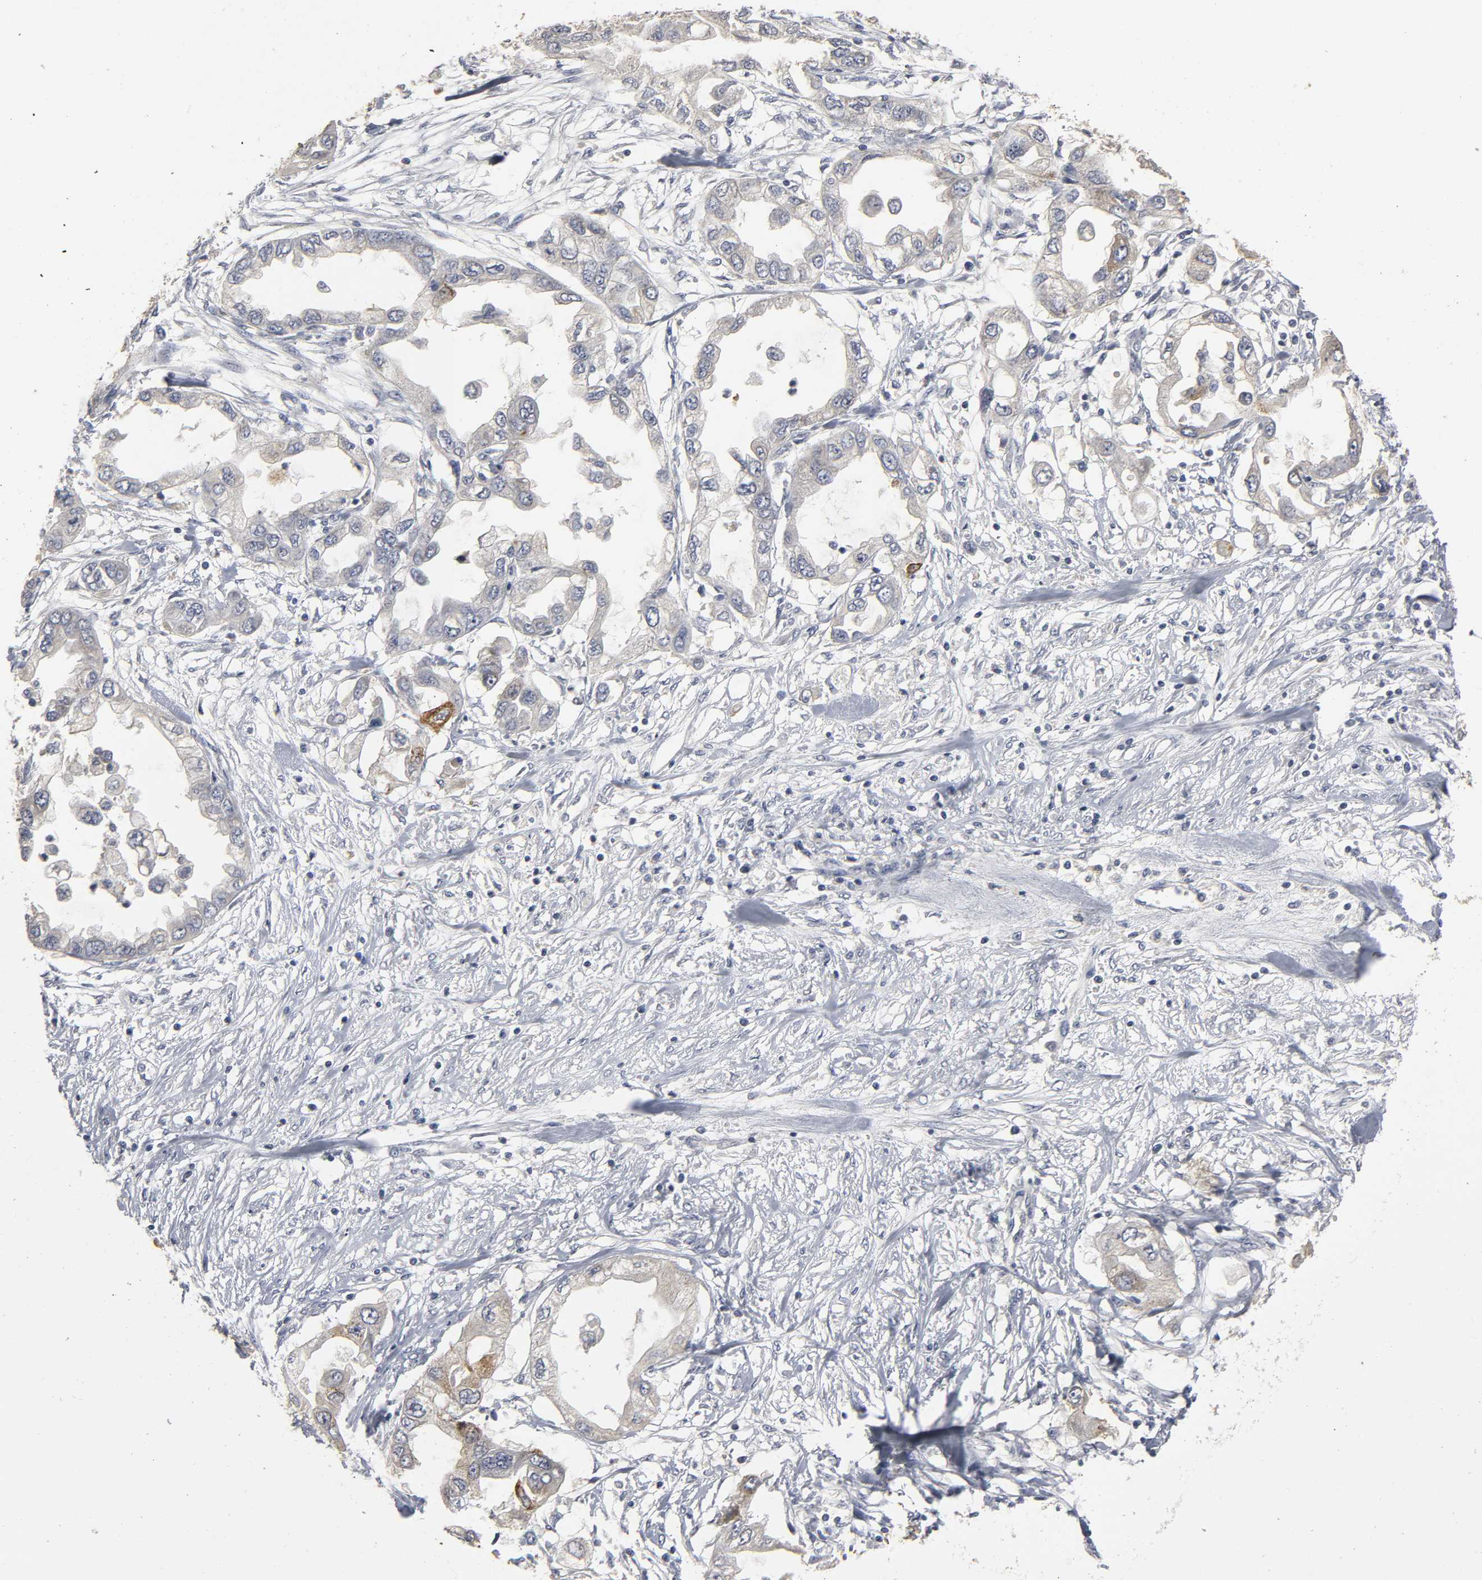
{"staining": {"intensity": "moderate", "quantity": "<25%", "location": "cytoplasmic/membranous"}, "tissue": "endometrial cancer", "cell_type": "Tumor cells", "image_type": "cancer", "snomed": [{"axis": "morphology", "description": "Adenocarcinoma, NOS"}, {"axis": "topography", "description": "Endometrium"}], "caption": "Immunohistochemistry (IHC) (DAB) staining of human endometrial adenocarcinoma shows moderate cytoplasmic/membranous protein staining in about <25% of tumor cells.", "gene": "TCAP", "patient": {"sex": "female", "age": 67}}